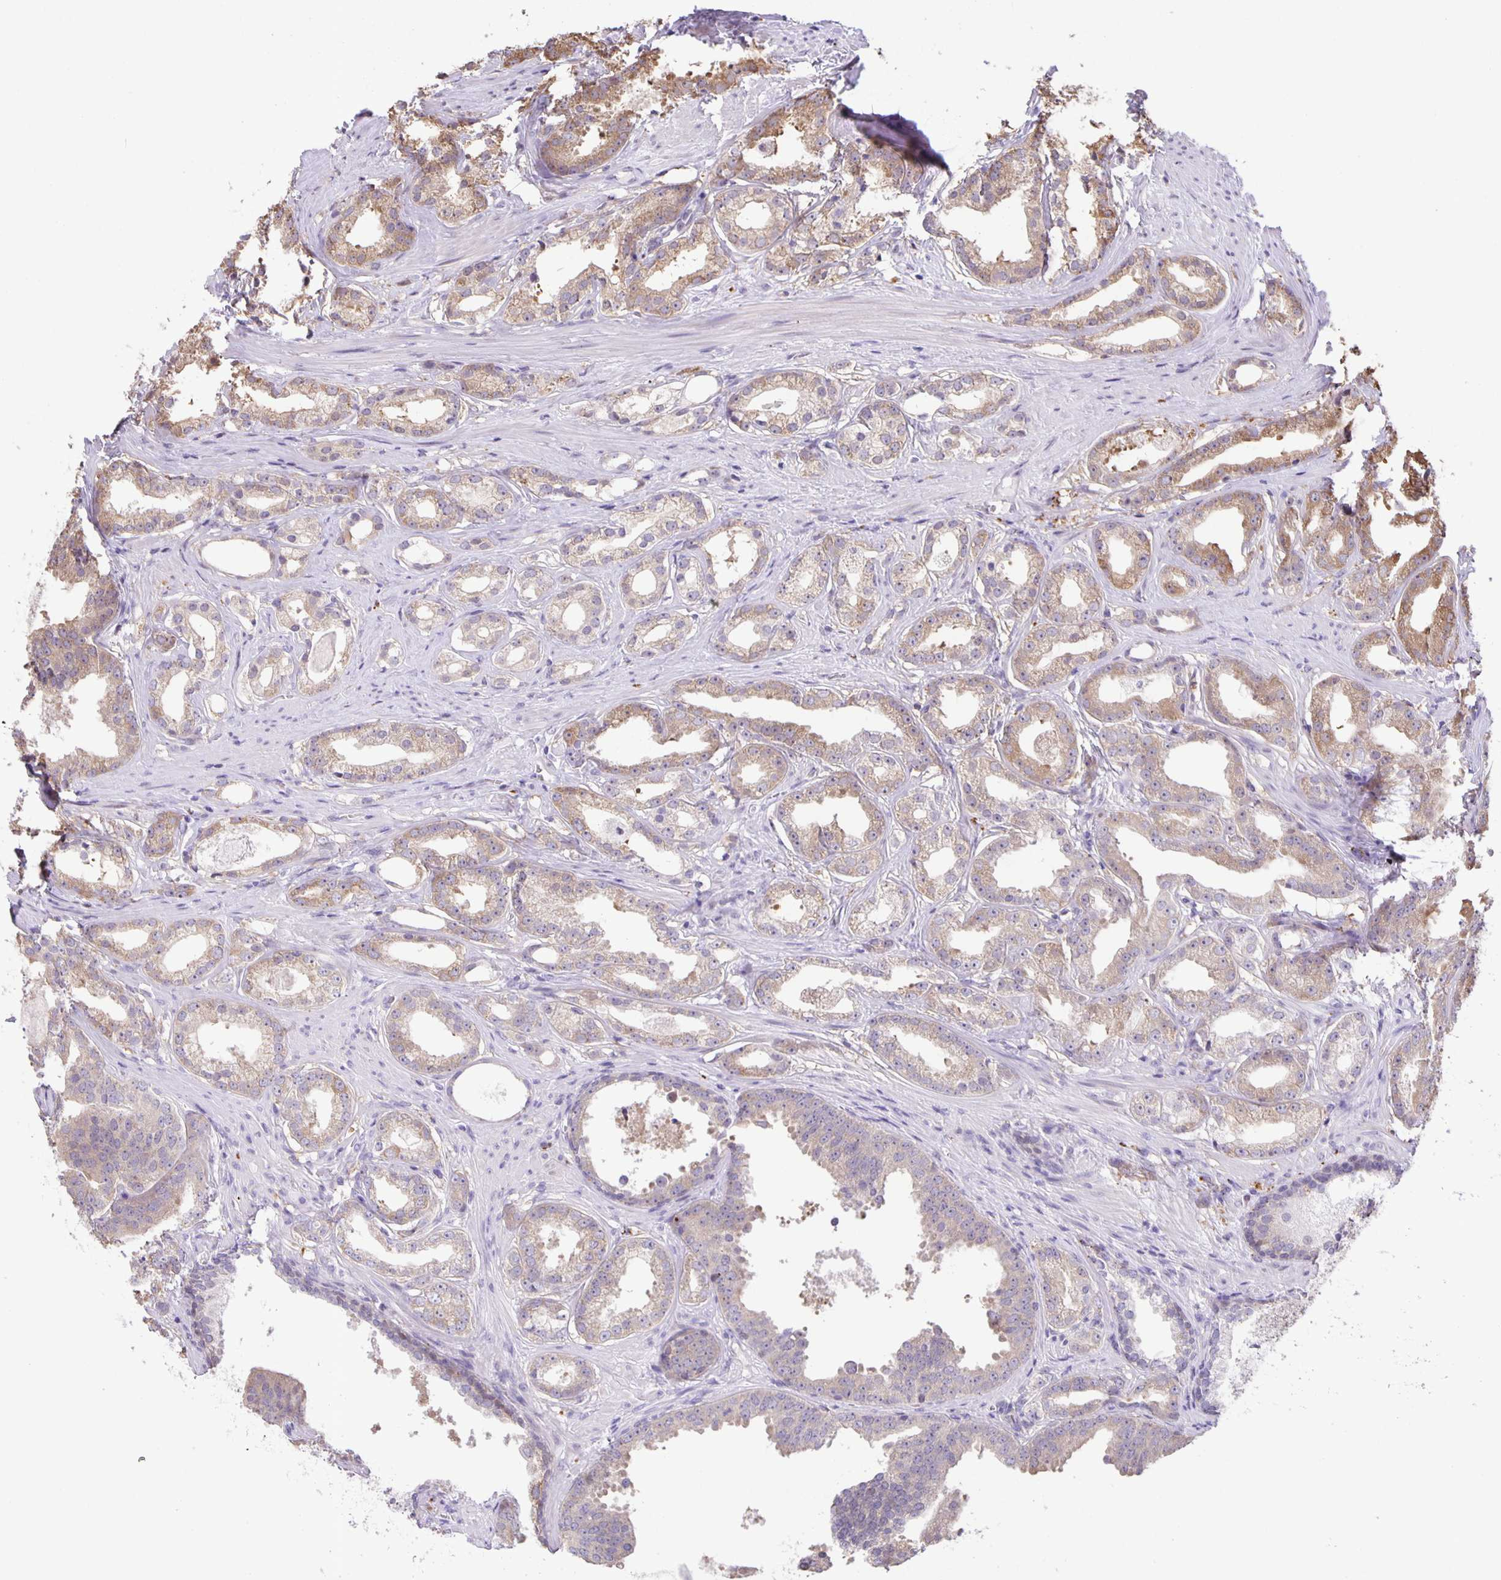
{"staining": {"intensity": "moderate", "quantity": ">75%", "location": "cytoplasmic/membranous"}, "tissue": "prostate cancer", "cell_type": "Tumor cells", "image_type": "cancer", "snomed": [{"axis": "morphology", "description": "Adenocarcinoma, Low grade"}, {"axis": "topography", "description": "Prostate"}], "caption": "About >75% of tumor cells in human prostate adenocarcinoma (low-grade) exhibit moderate cytoplasmic/membranous protein staining as visualized by brown immunohistochemical staining.", "gene": "MAPK12", "patient": {"sex": "male", "age": 65}}